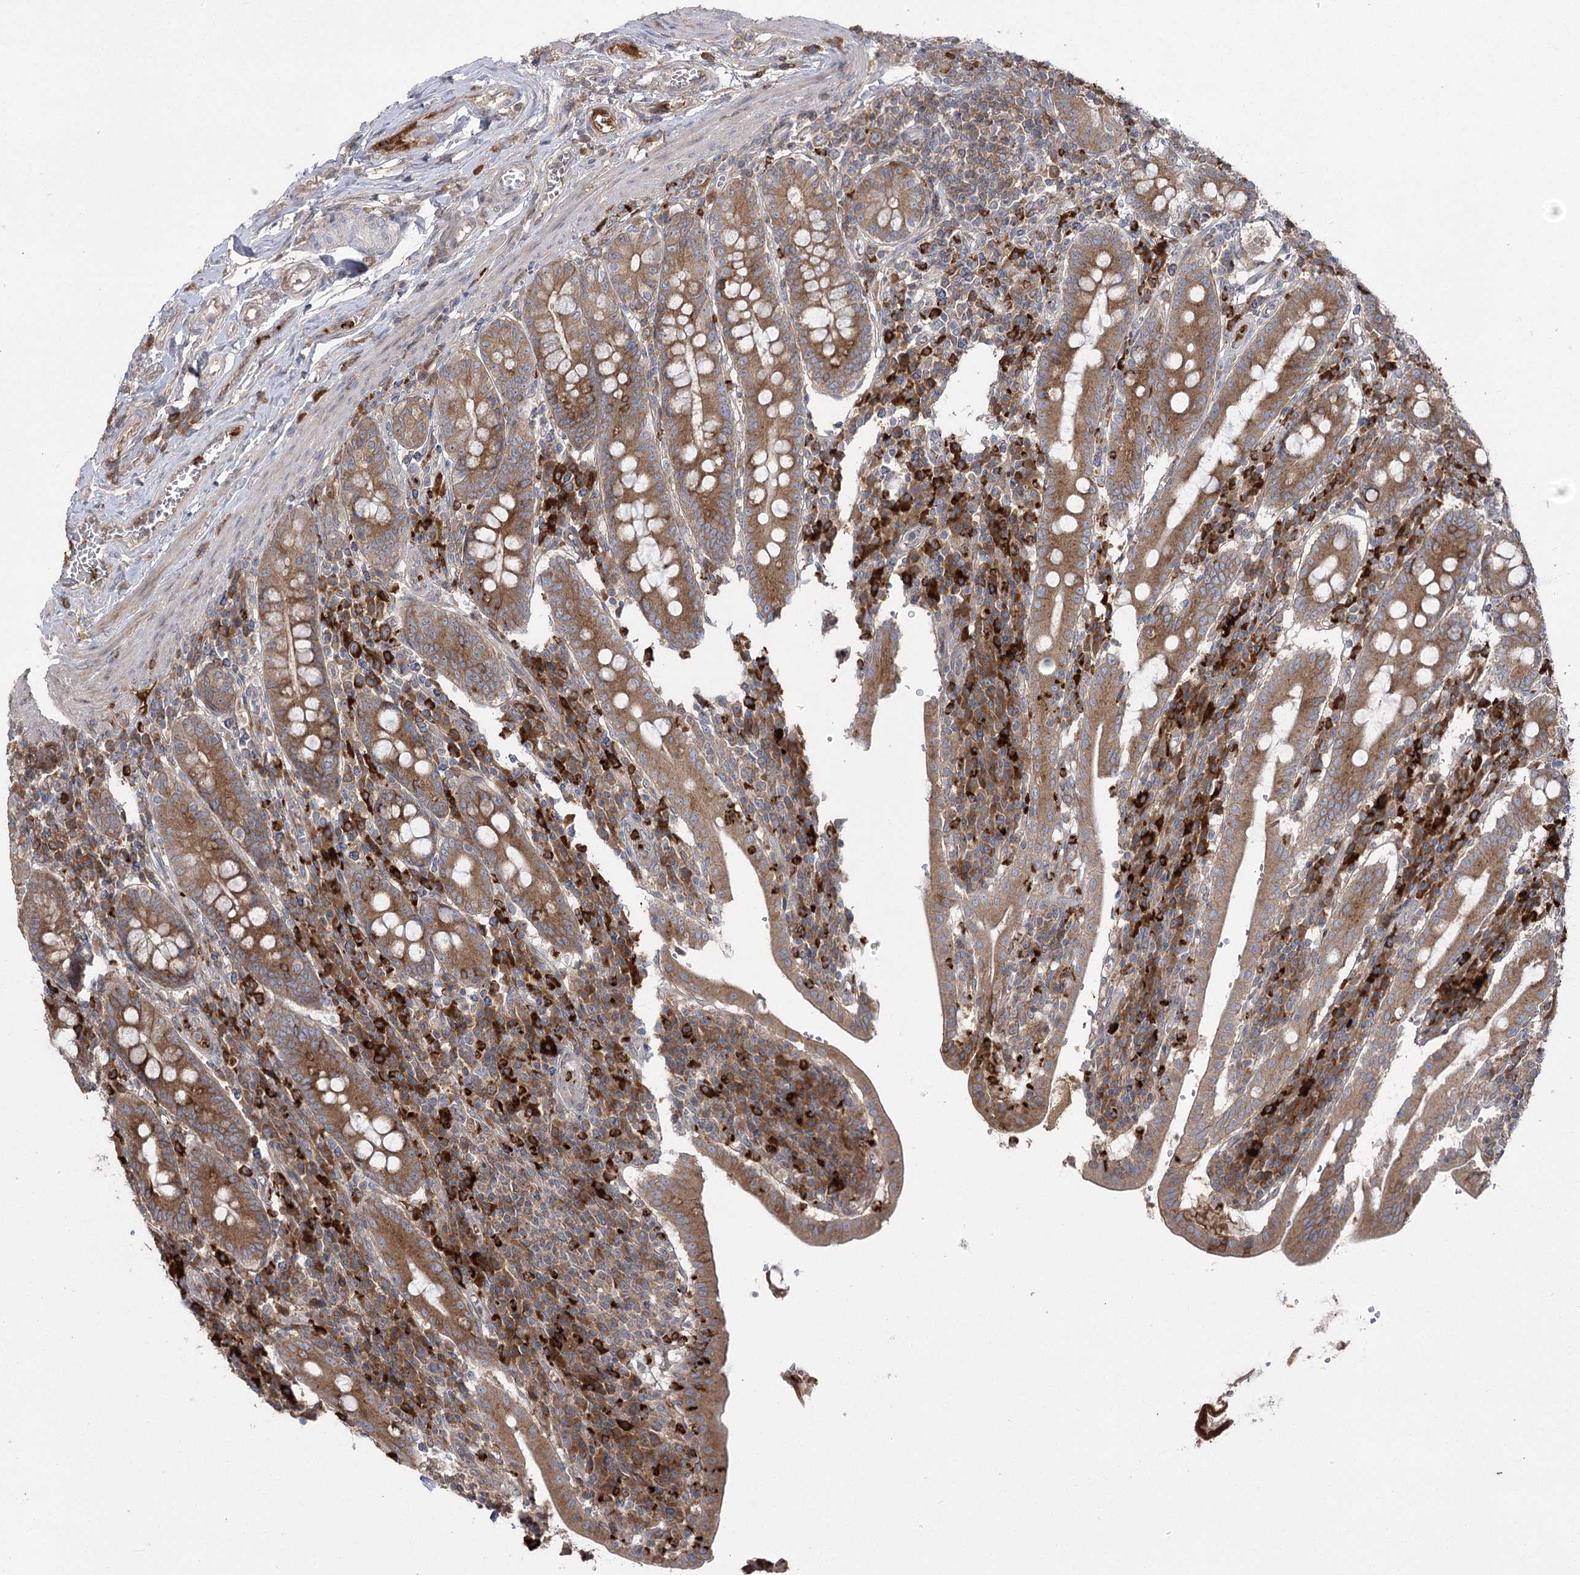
{"staining": {"intensity": "moderate", "quantity": ">75%", "location": "cytoplasmic/membranous"}, "tissue": "duodenum", "cell_type": "Glandular cells", "image_type": "normal", "snomed": [{"axis": "morphology", "description": "Normal tissue, NOS"}, {"axis": "morphology", "description": "Adenocarcinoma, NOS"}, {"axis": "topography", "description": "Pancreas"}, {"axis": "topography", "description": "Duodenum"}], "caption": "Immunohistochemical staining of normal human duodenum reveals >75% levels of moderate cytoplasmic/membranous protein positivity in approximately >75% of glandular cells.", "gene": "PLEKHA5", "patient": {"sex": "male", "age": 50}}